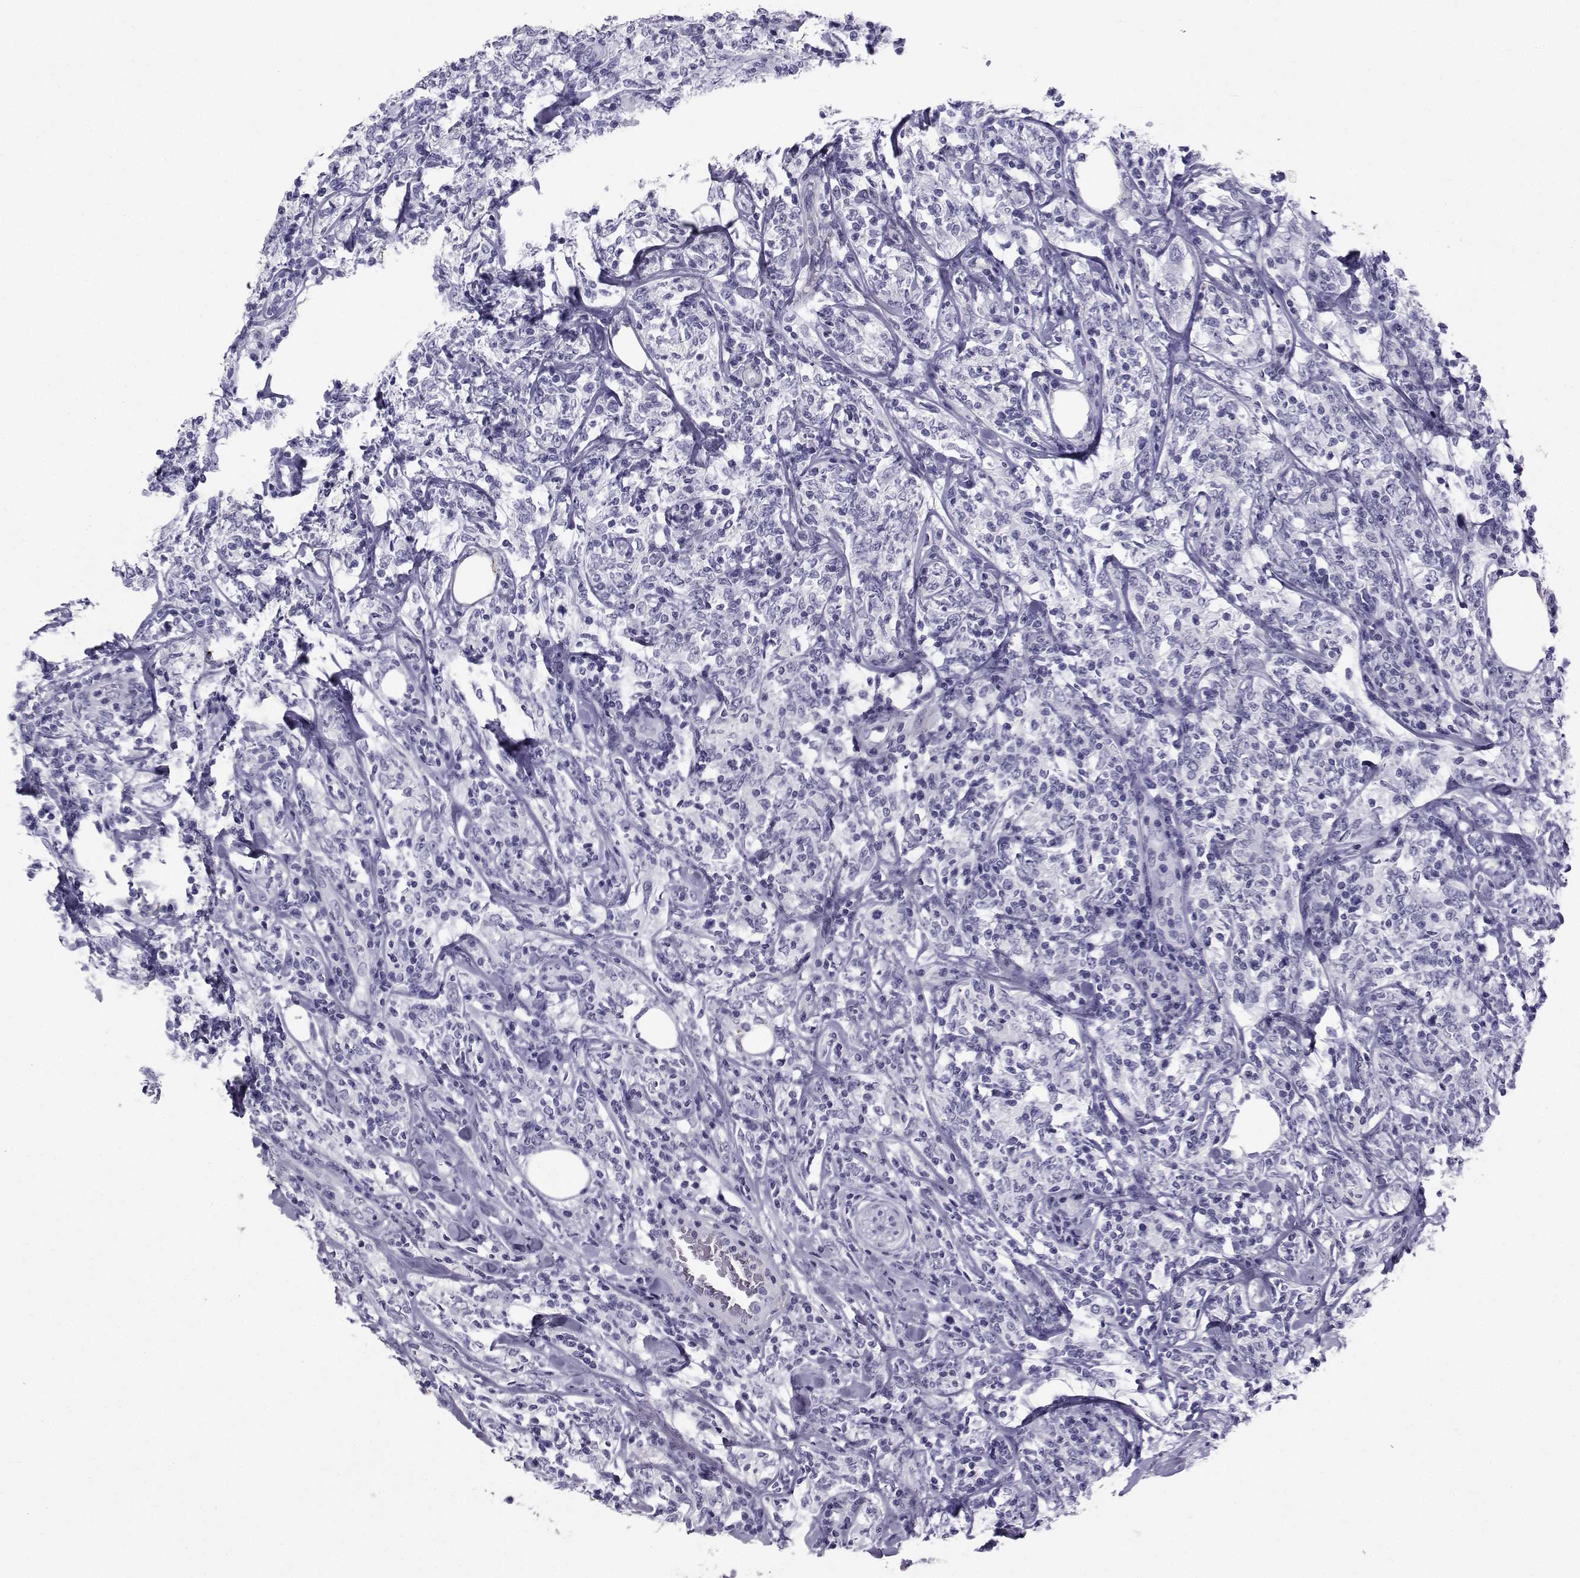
{"staining": {"intensity": "negative", "quantity": "none", "location": "none"}, "tissue": "lymphoma", "cell_type": "Tumor cells", "image_type": "cancer", "snomed": [{"axis": "morphology", "description": "Malignant lymphoma, non-Hodgkin's type, High grade"}, {"axis": "topography", "description": "Lymph node"}], "caption": "High-grade malignant lymphoma, non-Hodgkin's type stained for a protein using immunohistochemistry (IHC) reveals no staining tumor cells.", "gene": "SPANXD", "patient": {"sex": "female", "age": 84}}